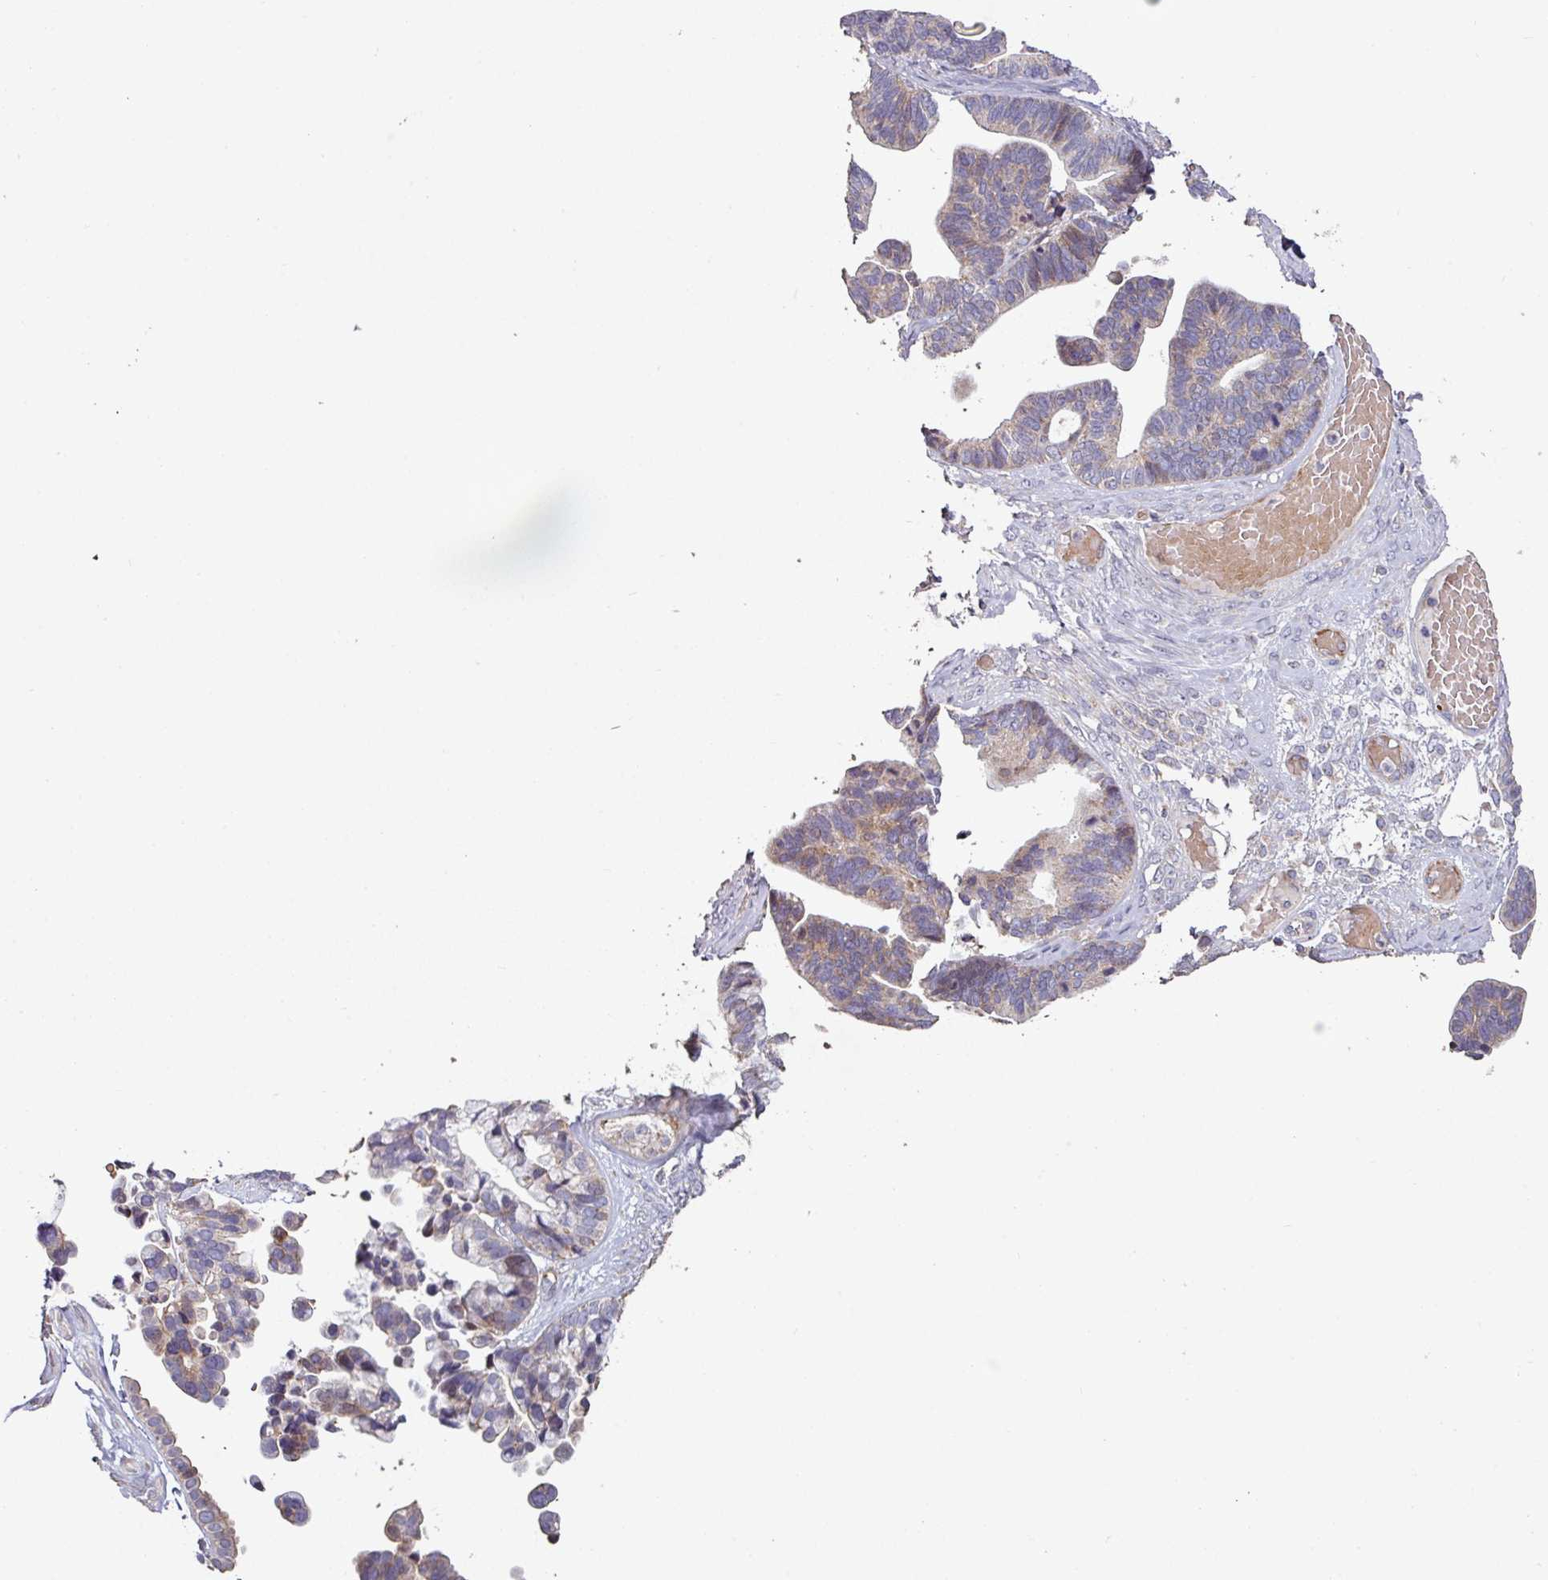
{"staining": {"intensity": "moderate", "quantity": "<25%", "location": "cytoplasmic/membranous"}, "tissue": "ovarian cancer", "cell_type": "Tumor cells", "image_type": "cancer", "snomed": [{"axis": "morphology", "description": "Cystadenocarcinoma, serous, NOS"}, {"axis": "topography", "description": "Ovary"}], "caption": "Moderate cytoplasmic/membranous positivity for a protein is seen in about <25% of tumor cells of ovarian cancer (serous cystadenocarcinoma) using immunohistochemistry (IHC).", "gene": "RPL23A", "patient": {"sex": "female", "age": 56}}